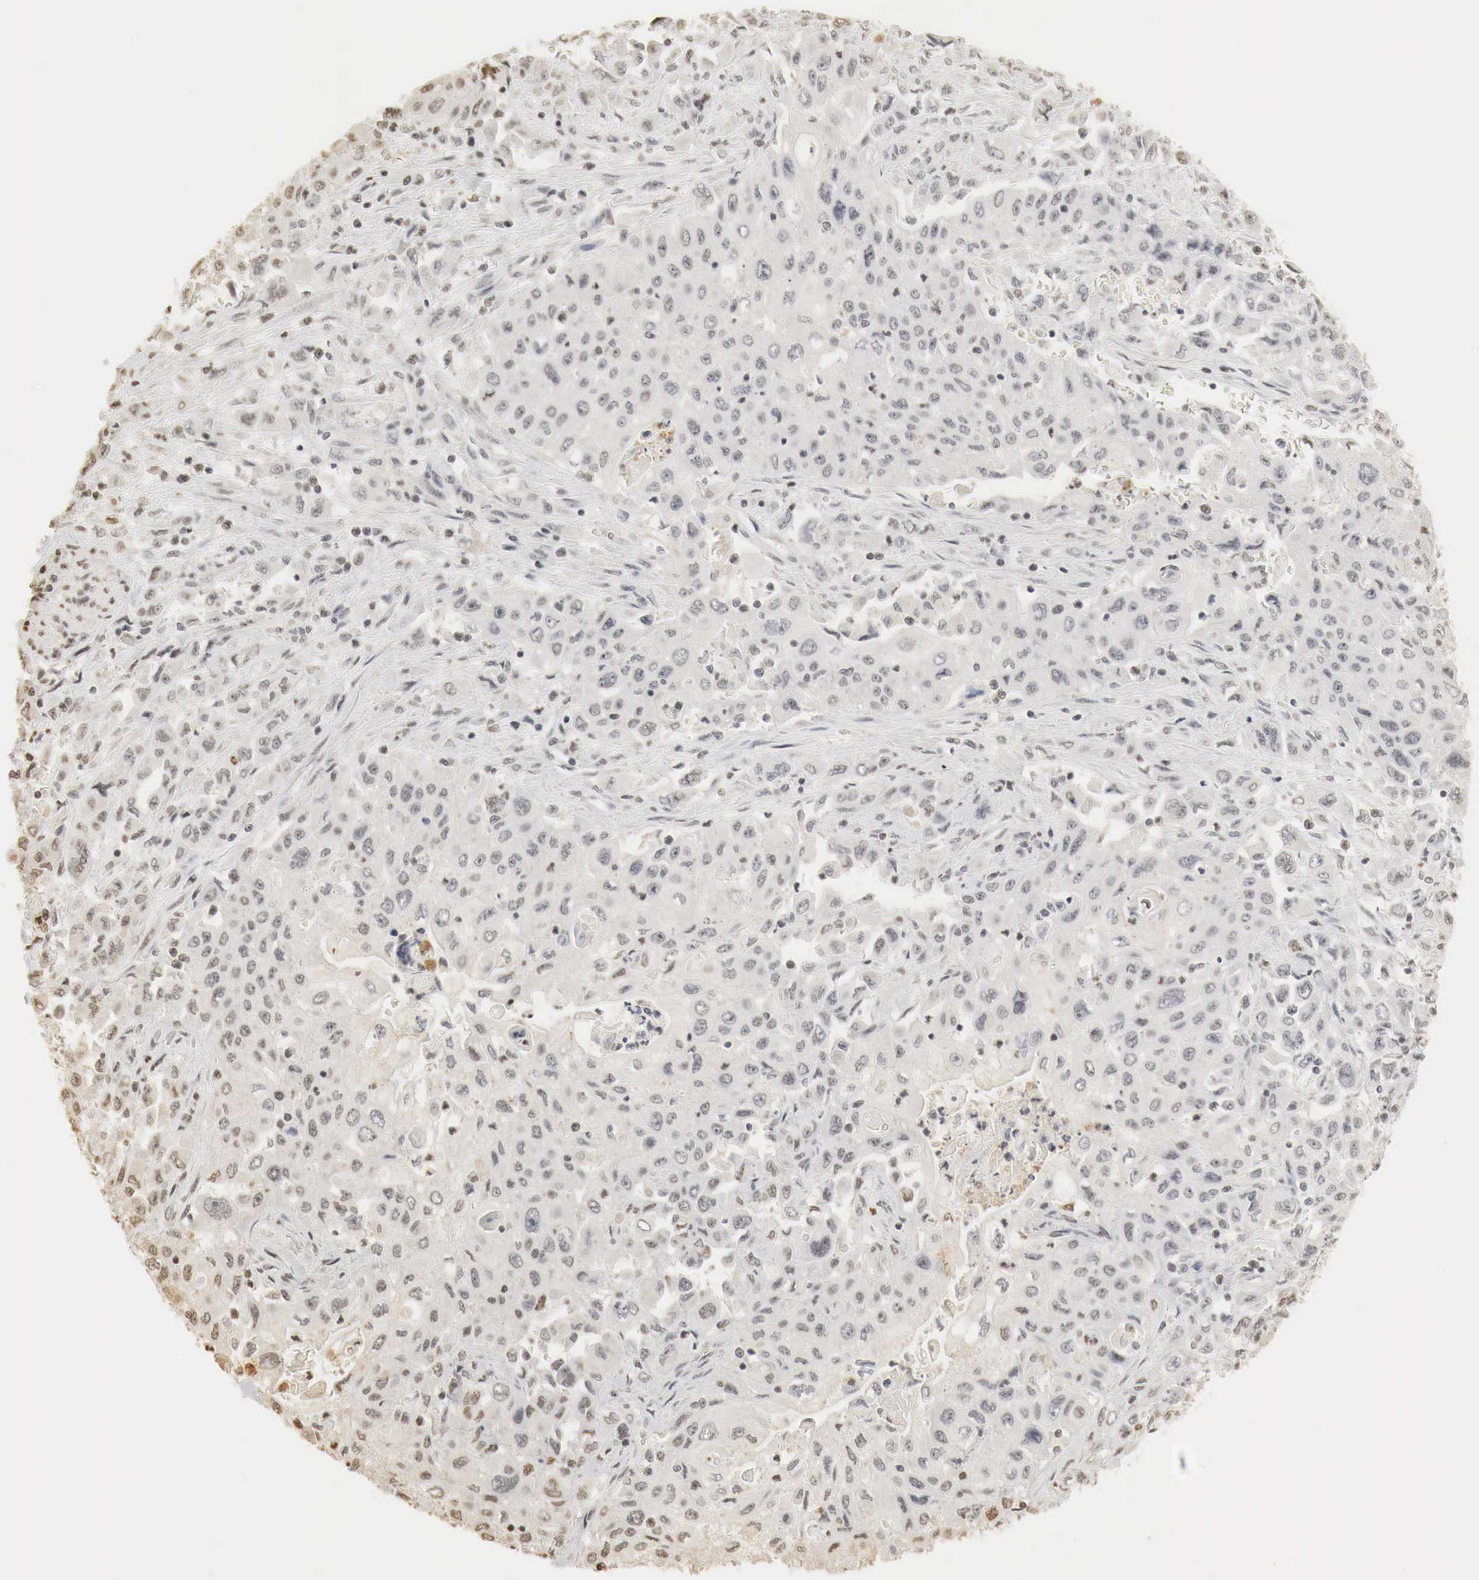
{"staining": {"intensity": "weak", "quantity": "25%-75%", "location": "nuclear"}, "tissue": "pancreatic cancer", "cell_type": "Tumor cells", "image_type": "cancer", "snomed": [{"axis": "morphology", "description": "Adenocarcinoma, NOS"}, {"axis": "topography", "description": "Pancreas"}], "caption": "Protein expression analysis of pancreatic cancer (adenocarcinoma) demonstrates weak nuclear staining in approximately 25%-75% of tumor cells.", "gene": "ERBB4", "patient": {"sex": "male", "age": 70}}